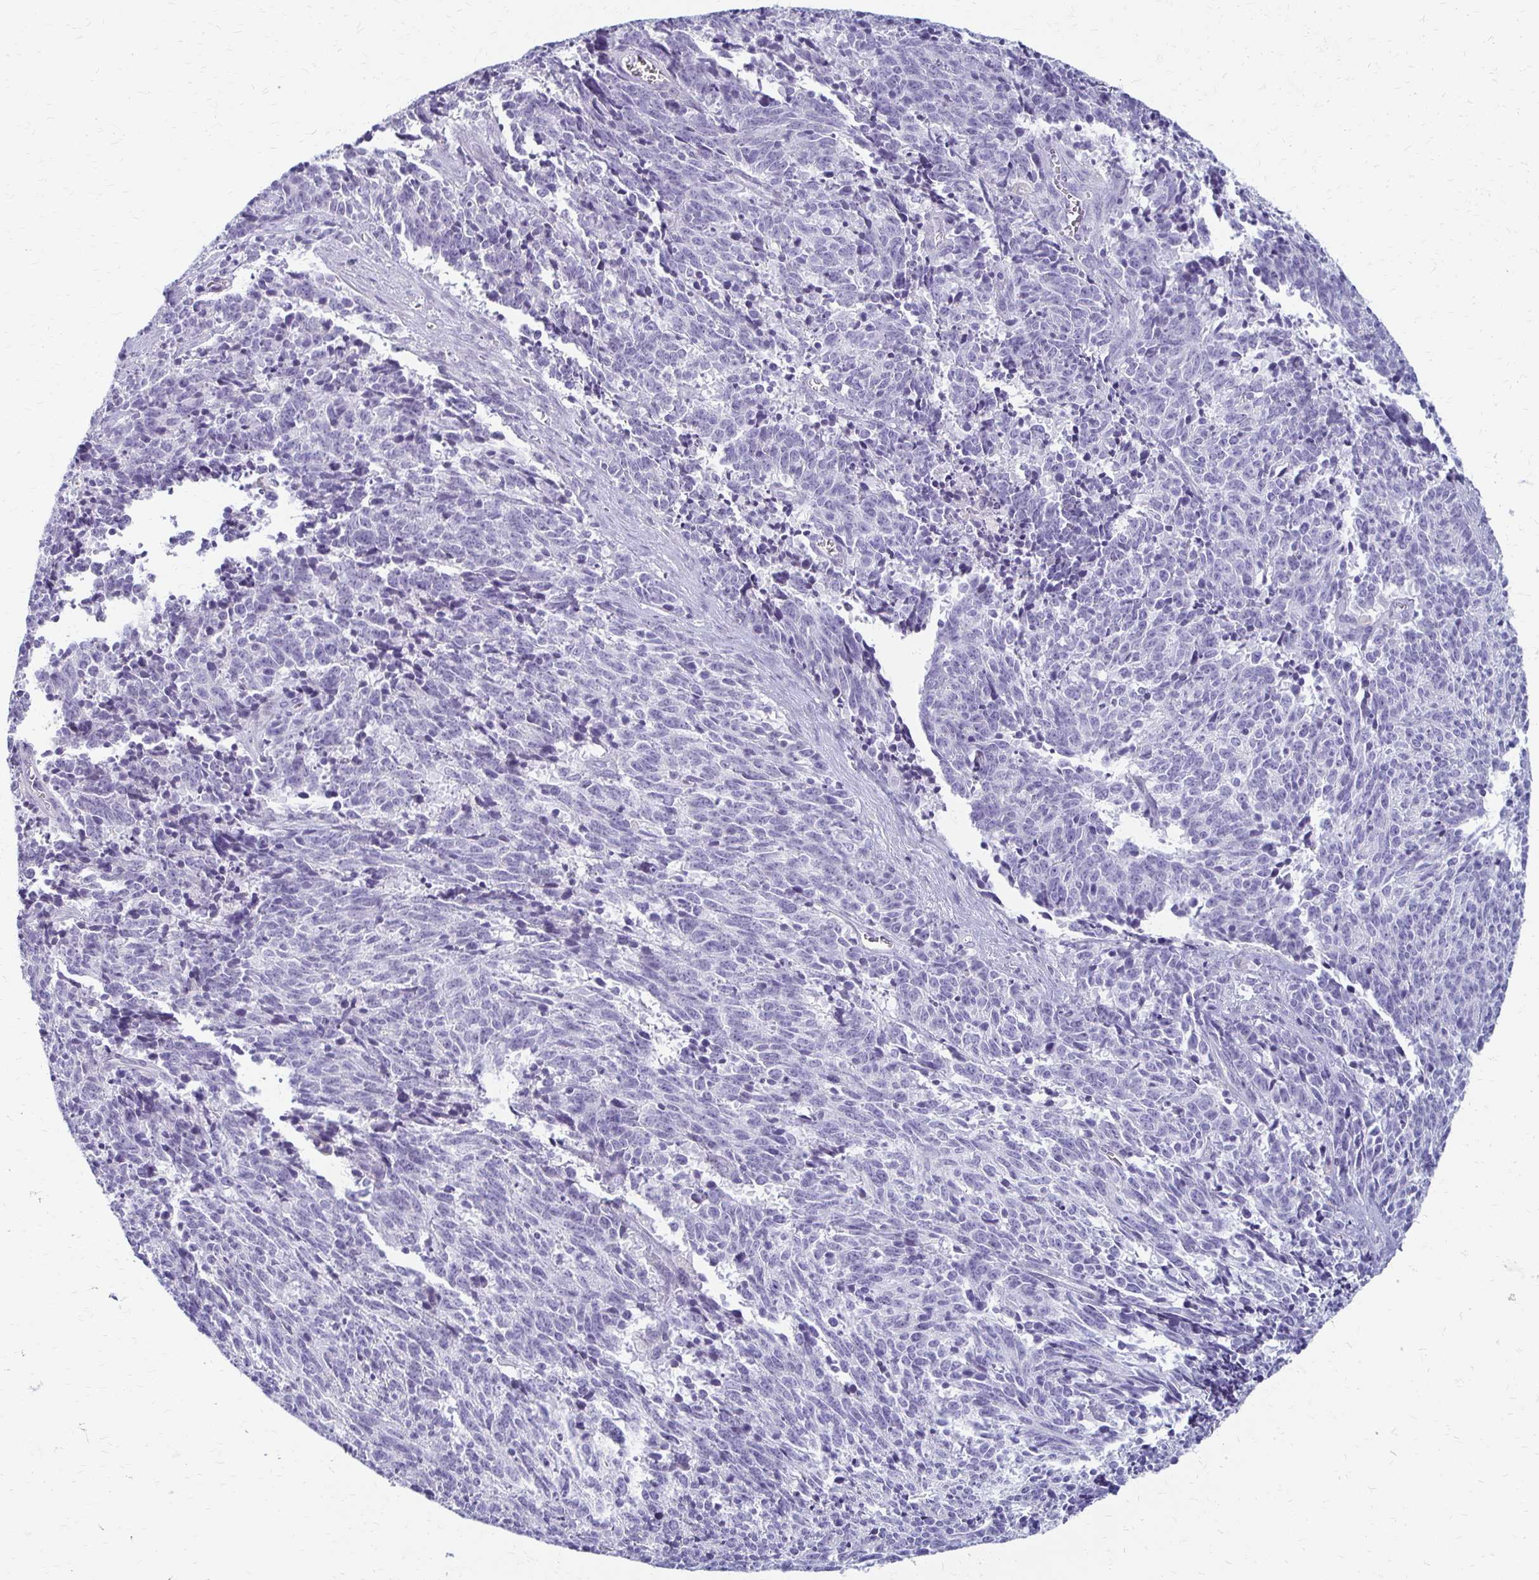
{"staining": {"intensity": "negative", "quantity": "none", "location": "none"}, "tissue": "cervical cancer", "cell_type": "Tumor cells", "image_type": "cancer", "snomed": [{"axis": "morphology", "description": "Squamous cell carcinoma, NOS"}, {"axis": "topography", "description": "Cervix"}], "caption": "This is a image of immunohistochemistry (IHC) staining of squamous cell carcinoma (cervical), which shows no positivity in tumor cells.", "gene": "IVL", "patient": {"sex": "female", "age": 29}}